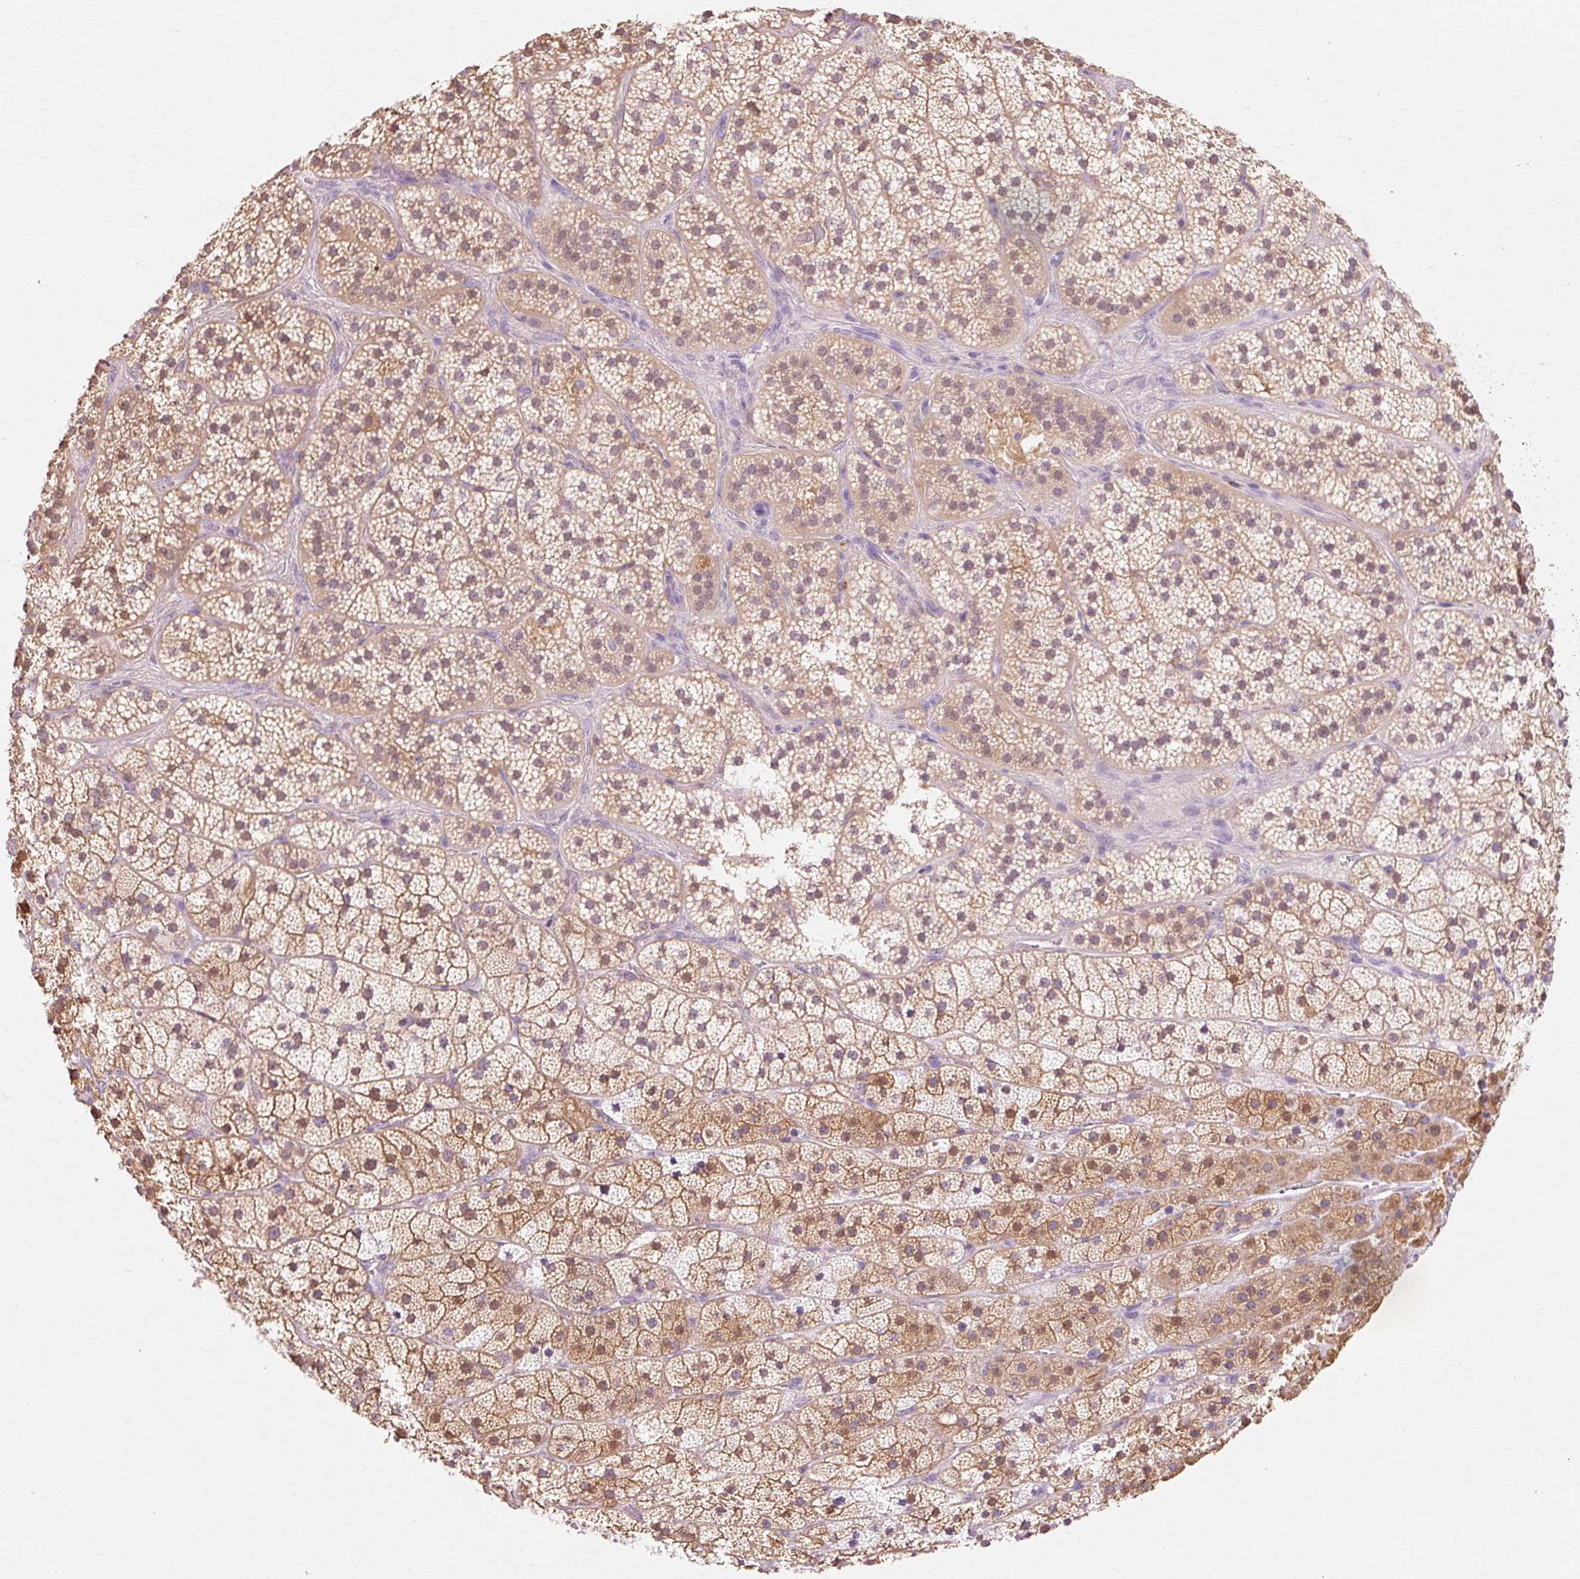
{"staining": {"intensity": "moderate", "quantity": ">75%", "location": "cytoplasmic/membranous,nuclear"}, "tissue": "adrenal gland", "cell_type": "Glandular cells", "image_type": "normal", "snomed": [{"axis": "morphology", "description": "Normal tissue, NOS"}, {"axis": "topography", "description": "Adrenal gland"}], "caption": "Adrenal gland stained with immunohistochemistry displays moderate cytoplasmic/membranous,nuclear positivity in approximately >75% of glandular cells. The staining was performed using DAB to visualize the protein expression in brown, while the nuclei were stained in blue with hematoxylin (Magnification: 20x).", "gene": "VN1R2", "patient": {"sex": "male", "age": 57}}